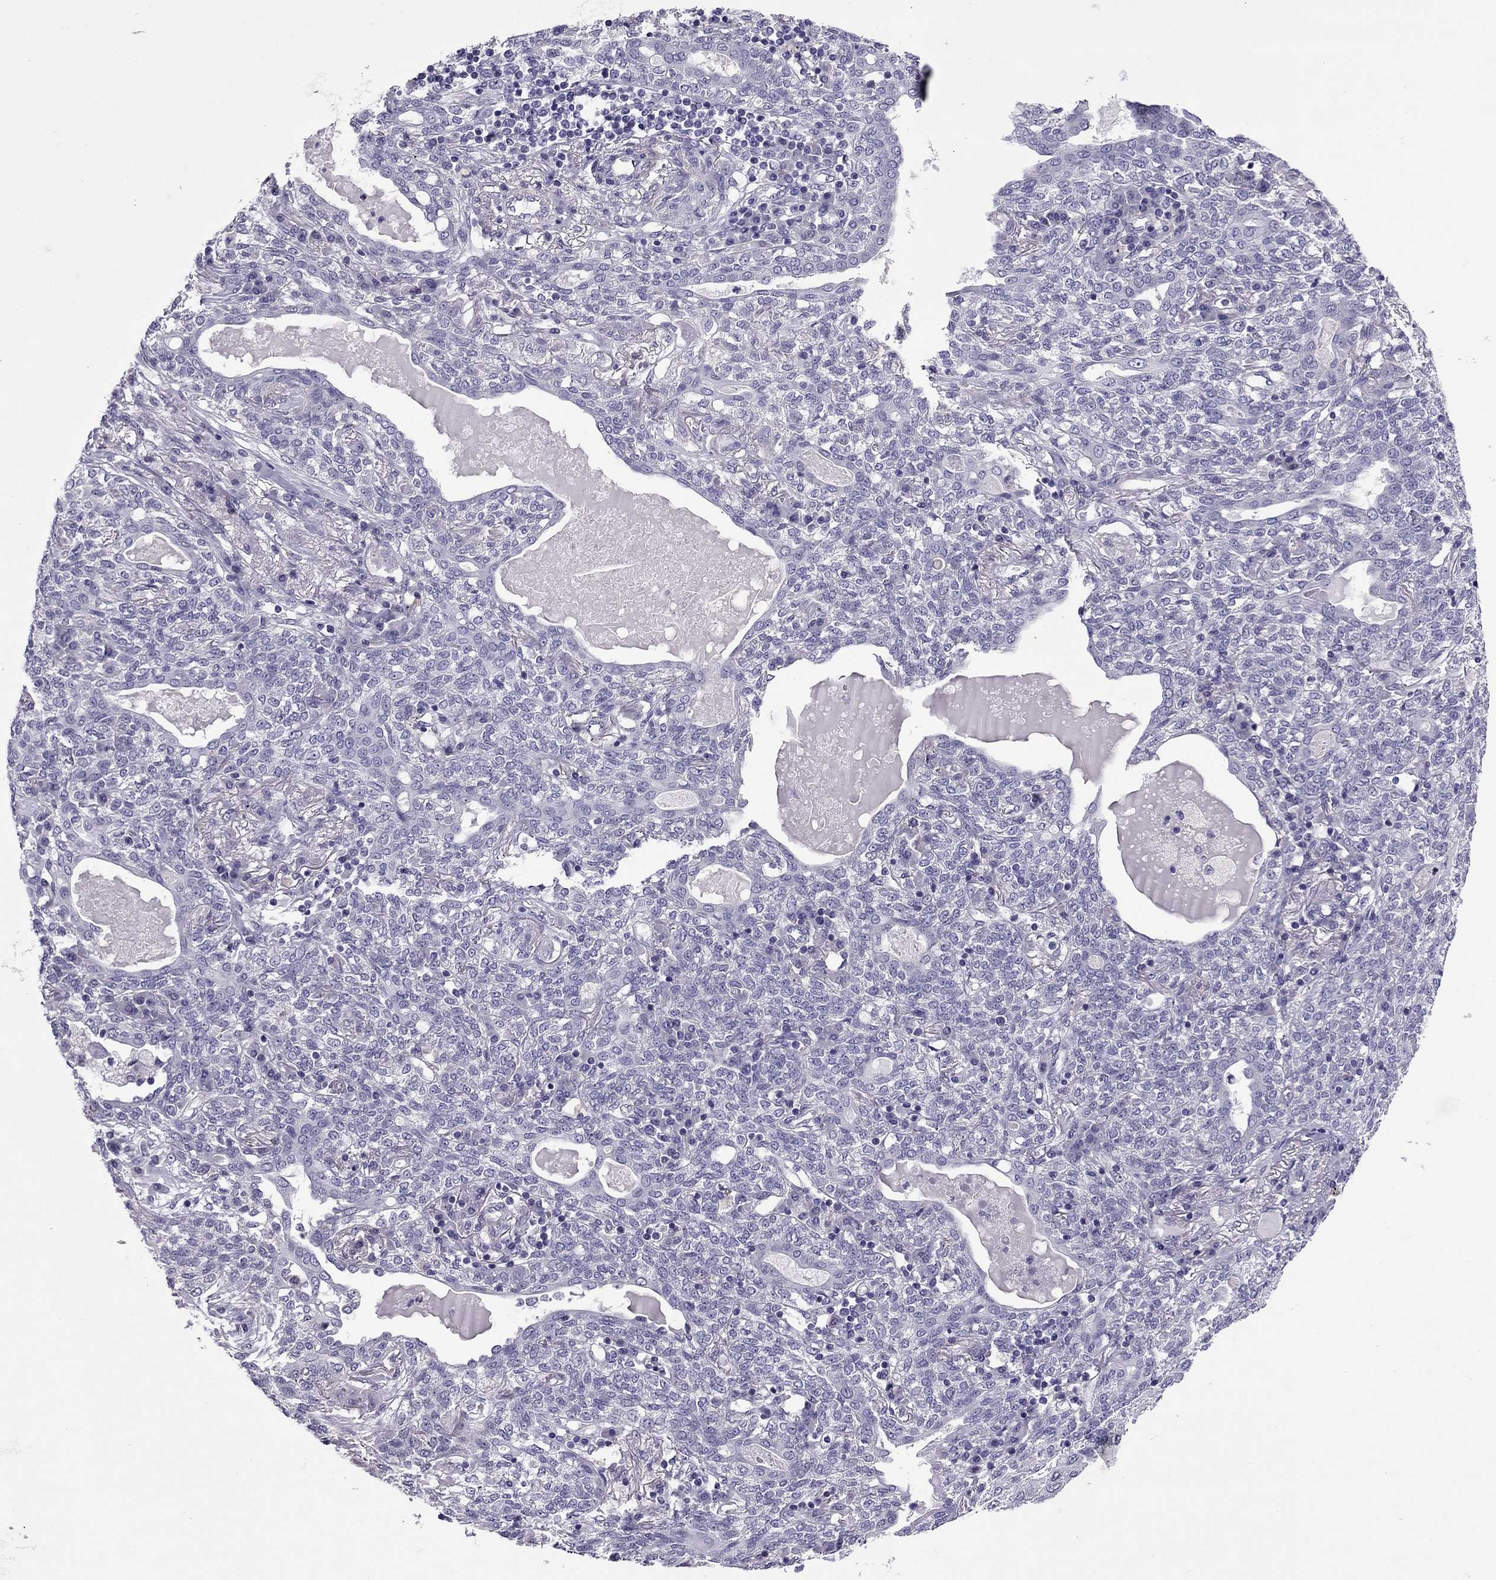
{"staining": {"intensity": "negative", "quantity": "none", "location": "none"}, "tissue": "lung cancer", "cell_type": "Tumor cells", "image_type": "cancer", "snomed": [{"axis": "morphology", "description": "Squamous cell carcinoma, NOS"}, {"axis": "topography", "description": "Lung"}], "caption": "Immunohistochemistry micrograph of lung cancer stained for a protein (brown), which demonstrates no staining in tumor cells. (Immunohistochemistry, brightfield microscopy, high magnification).", "gene": "SLC16A8", "patient": {"sex": "female", "age": 70}}